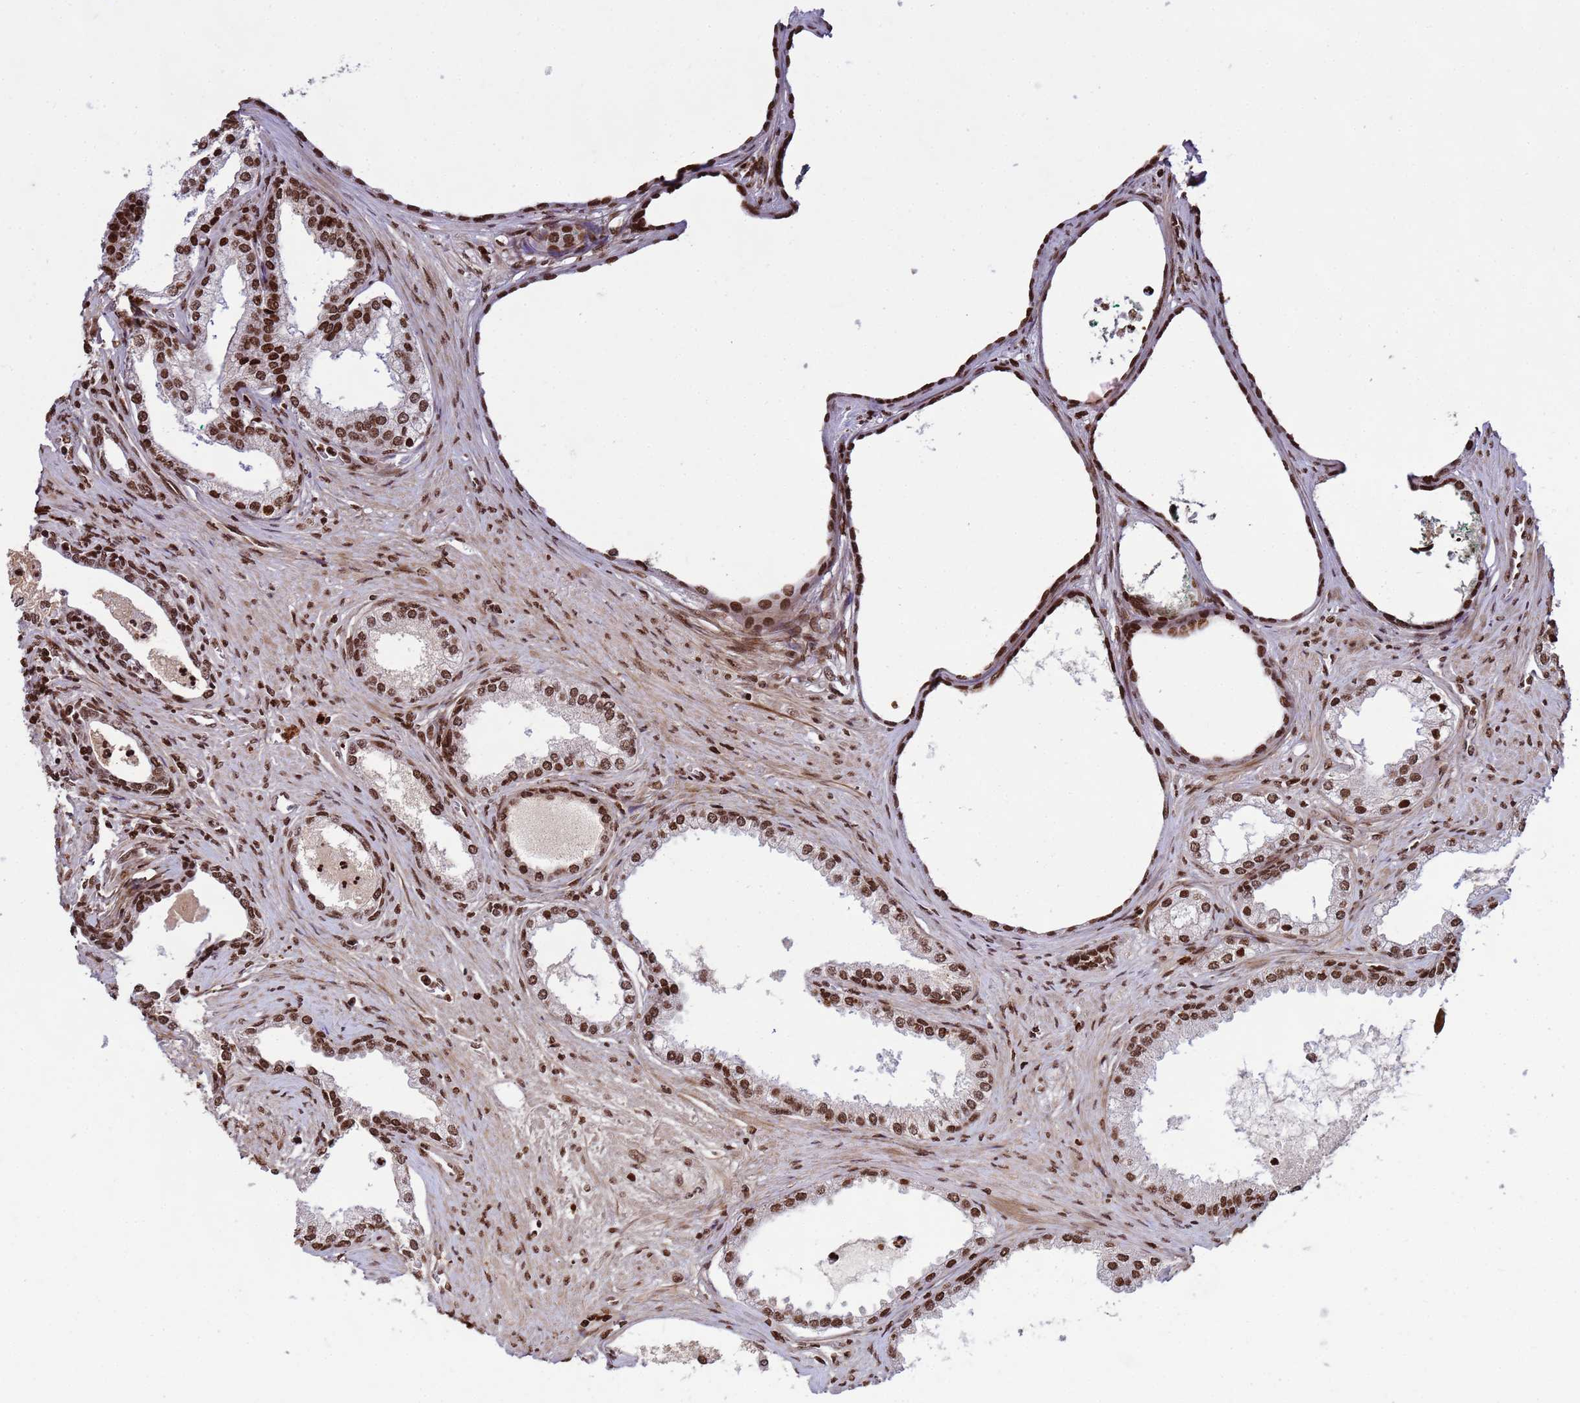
{"staining": {"intensity": "strong", "quantity": ">75%", "location": "nuclear"}, "tissue": "prostate cancer", "cell_type": "Tumor cells", "image_type": "cancer", "snomed": [{"axis": "morphology", "description": "Adenocarcinoma, Low grade"}, {"axis": "topography", "description": "Prostate"}], "caption": "Protein expression analysis of low-grade adenocarcinoma (prostate) shows strong nuclear positivity in approximately >75% of tumor cells.", "gene": "H3-3B", "patient": {"sex": "male", "age": 71}}